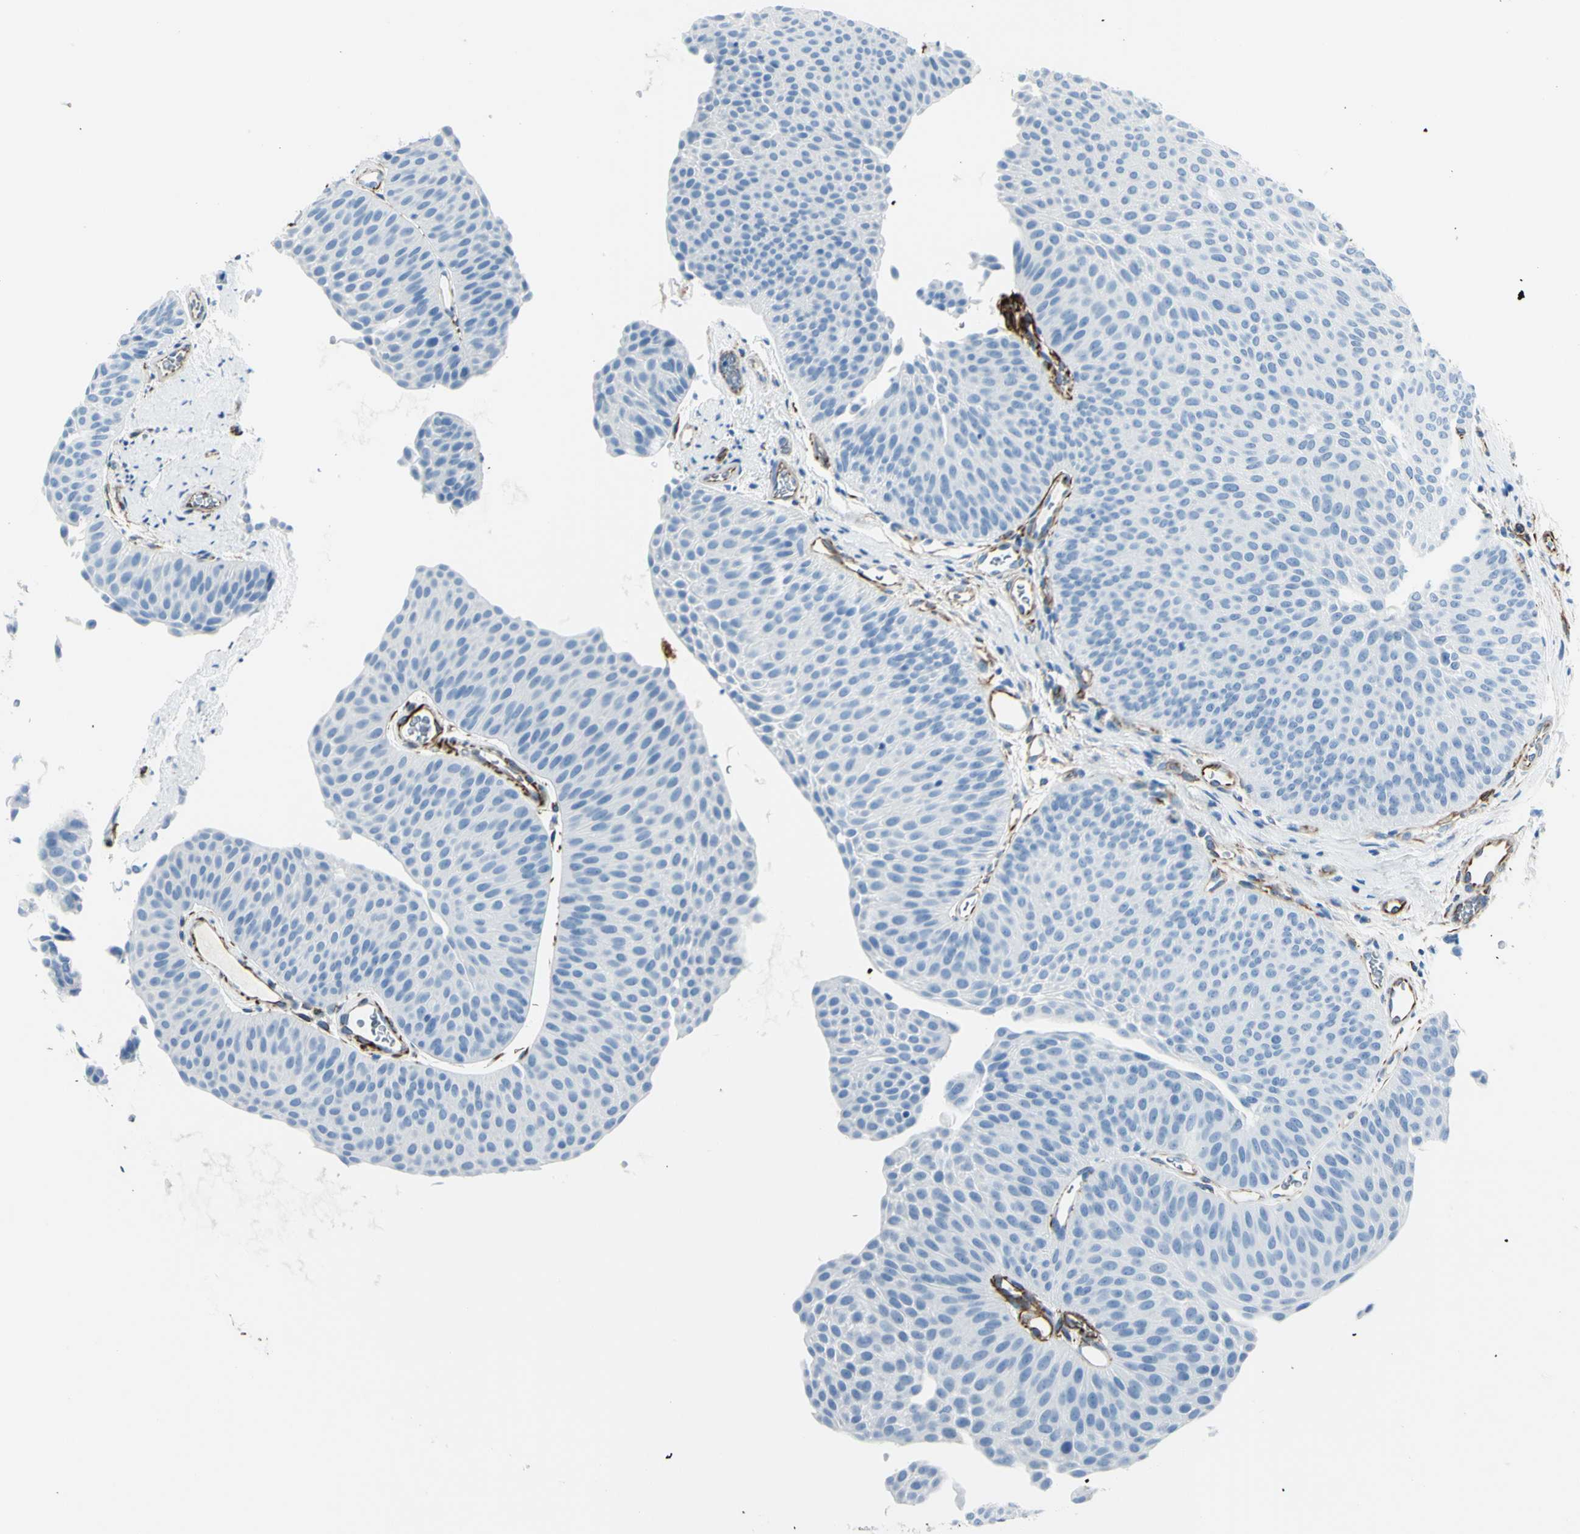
{"staining": {"intensity": "negative", "quantity": "none", "location": "none"}, "tissue": "urothelial cancer", "cell_type": "Tumor cells", "image_type": "cancer", "snomed": [{"axis": "morphology", "description": "Urothelial carcinoma, Low grade"}, {"axis": "topography", "description": "Urinary bladder"}], "caption": "This is an immunohistochemistry (IHC) image of human urothelial cancer. There is no expression in tumor cells.", "gene": "PTH2R", "patient": {"sex": "female", "age": 60}}